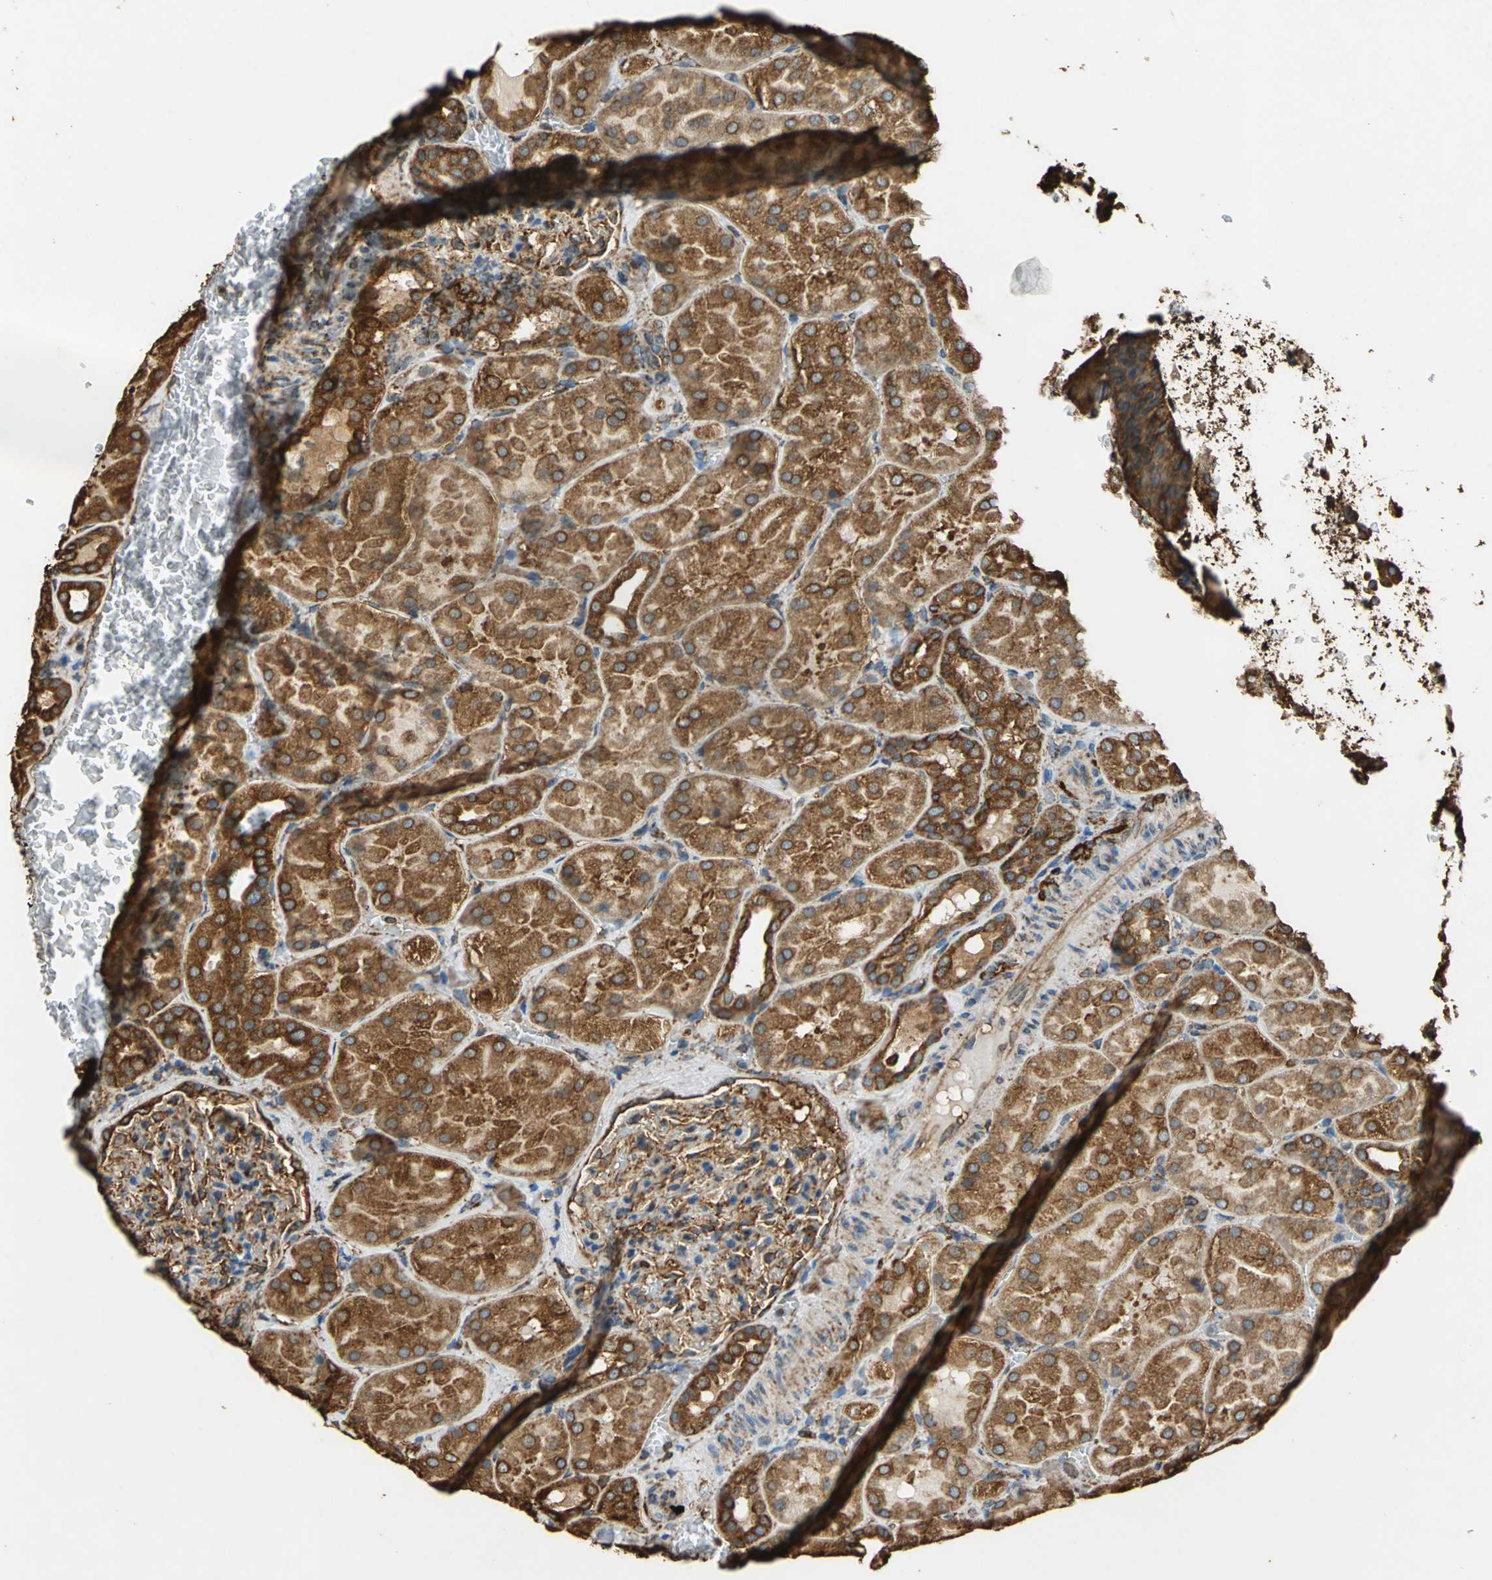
{"staining": {"intensity": "moderate", "quantity": ">75%", "location": "cytoplasmic/membranous"}, "tissue": "kidney", "cell_type": "Cells in glomeruli", "image_type": "normal", "snomed": [{"axis": "morphology", "description": "Normal tissue, NOS"}, {"axis": "topography", "description": "Kidney"}], "caption": "Cells in glomeruli exhibit moderate cytoplasmic/membranous expression in about >75% of cells in unremarkable kidney.", "gene": "HSP90B1", "patient": {"sex": "male", "age": 28}}